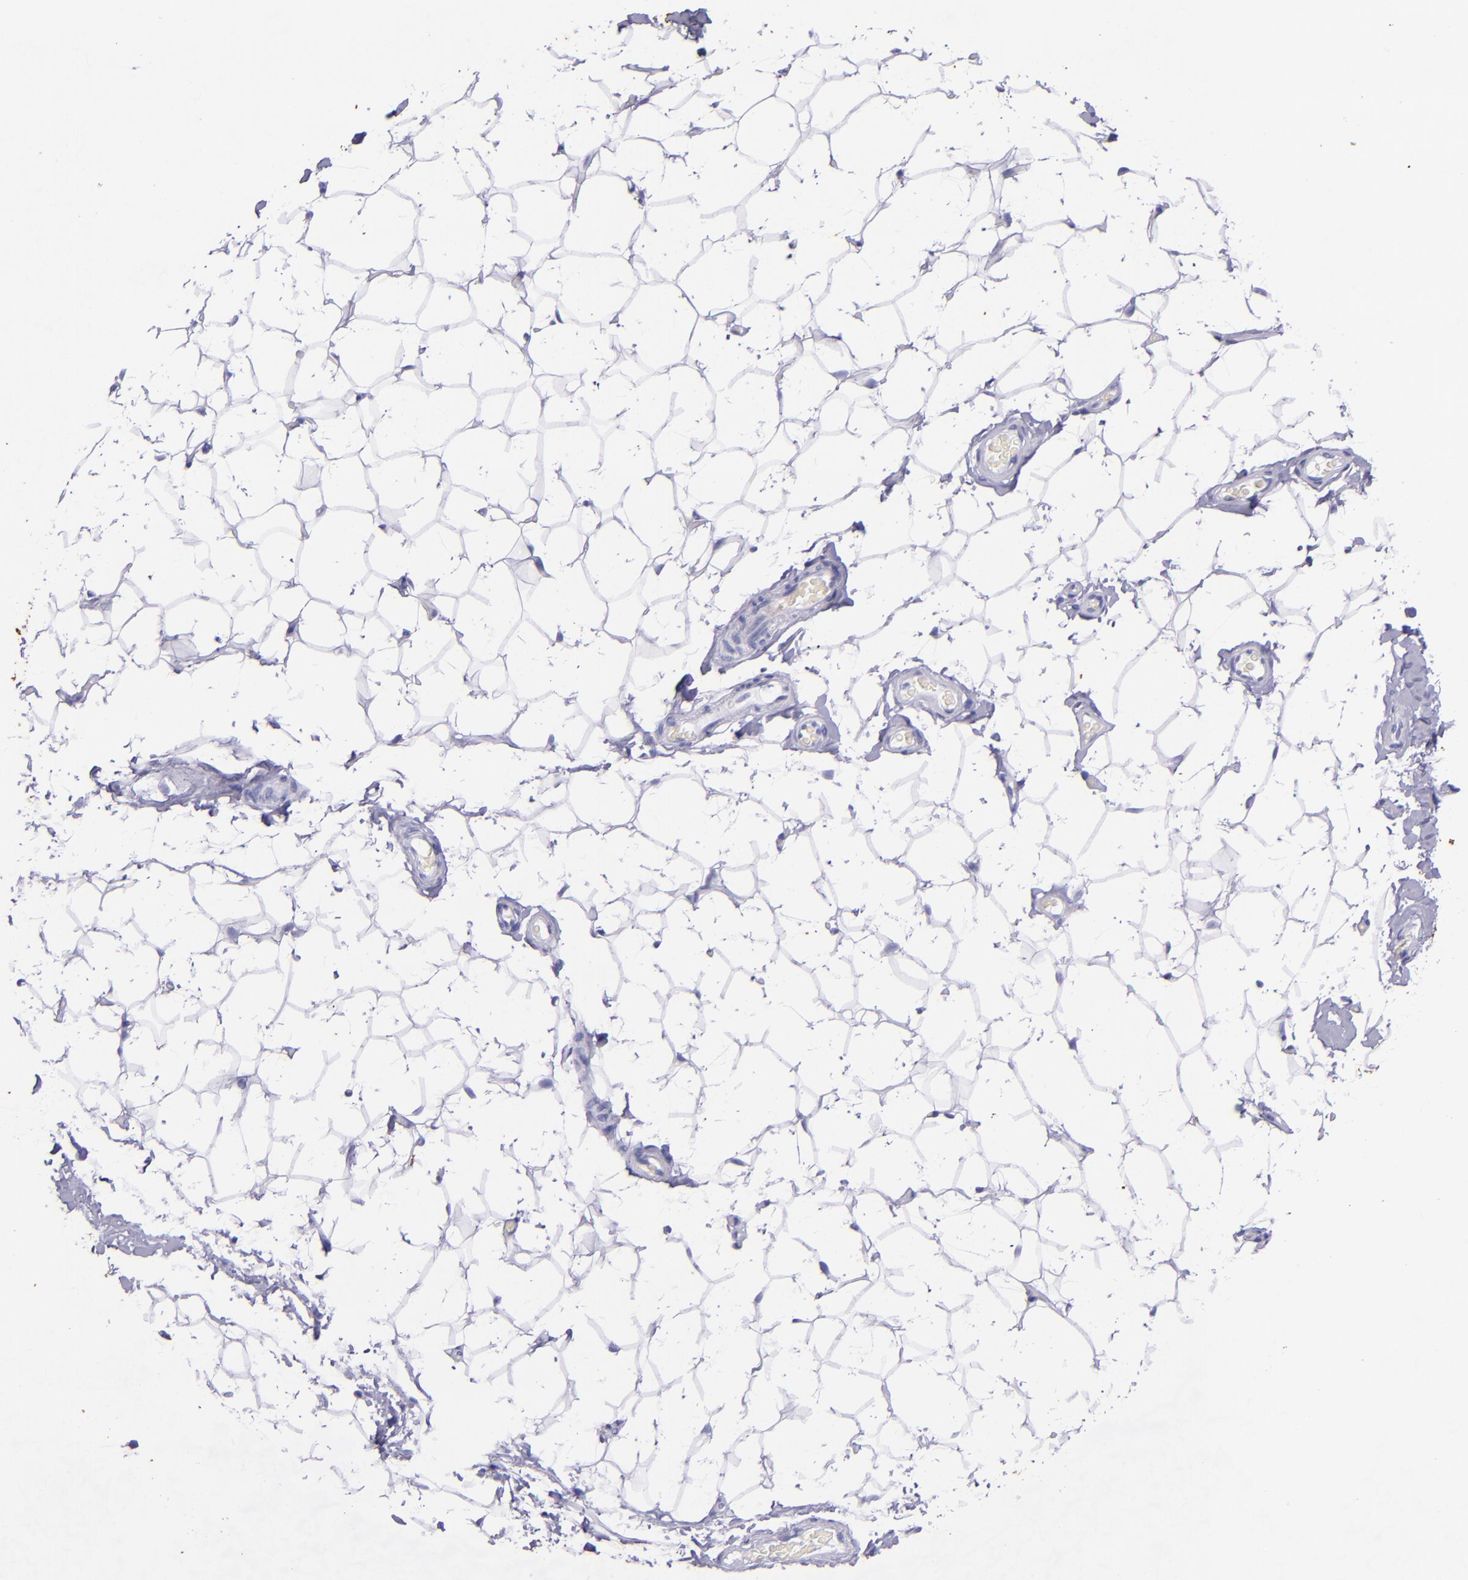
{"staining": {"intensity": "negative", "quantity": "none", "location": "none"}, "tissue": "adipose tissue", "cell_type": "Adipocytes", "image_type": "normal", "snomed": [{"axis": "morphology", "description": "Normal tissue, NOS"}, {"axis": "topography", "description": "Soft tissue"}], "caption": "IHC image of benign adipose tissue: adipose tissue stained with DAB reveals no significant protein positivity in adipocytes.", "gene": "MBP", "patient": {"sex": "male", "age": 26}}